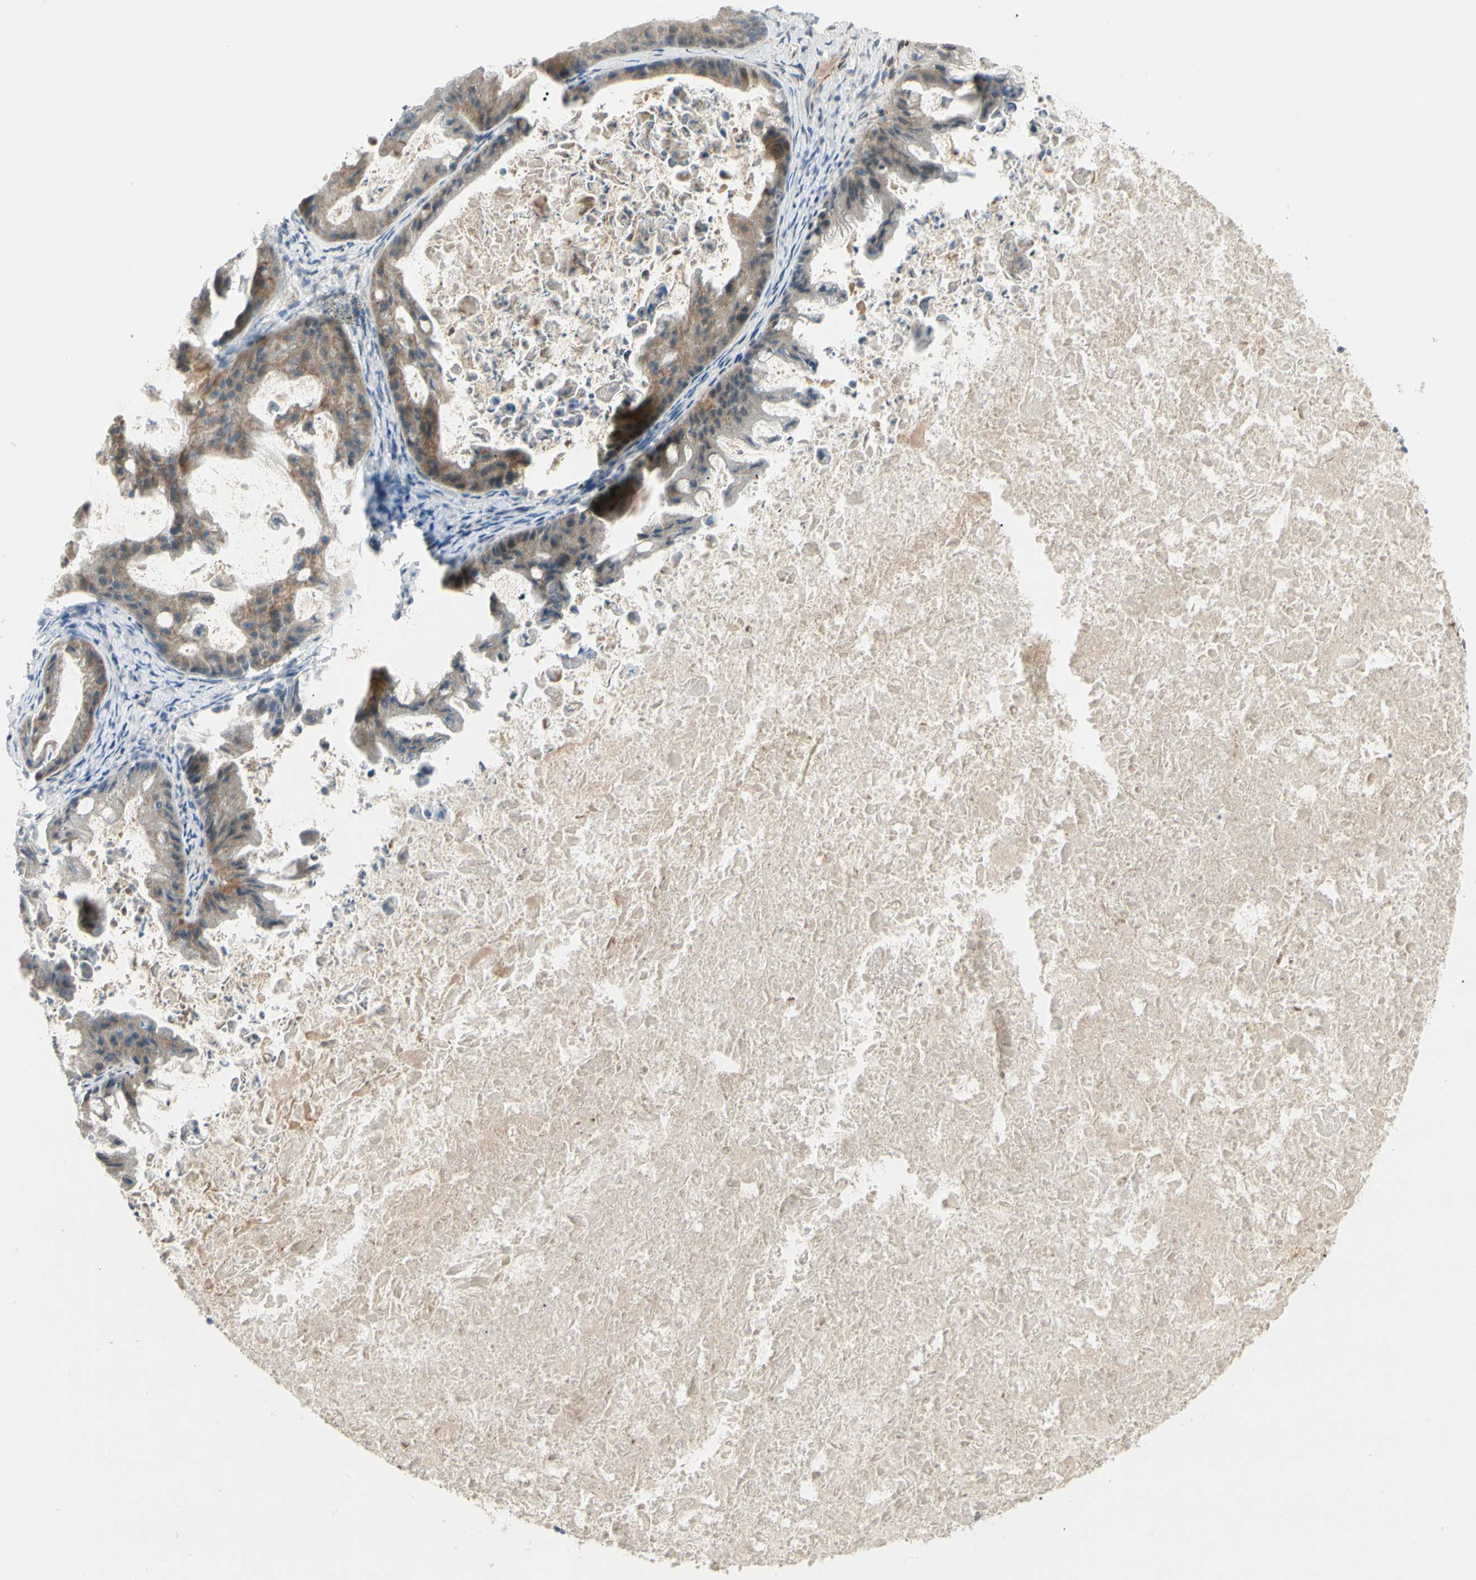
{"staining": {"intensity": "moderate", "quantity": ">75%", "location": "cytoplasmic/membranous"}, "tissue": "ovarian cancer", "cell_type": "Tumor cells", "image_type": "cancer", "snomed": [{"axis": "morphology", "description": "Cystadenocarcinoma, mucinous, NOS"}, {"axis": "topography", "description": "Ovary"}], "caption": "IHC image of human mucinous cystadenocarcinoma (ovarian) stained for a protein (brown), which displays medium levels of moderate cytoplasmic/membranous positivity in about >75% of tumor cells.", "gene": "F2R", "patient": {"sex": "female", "age": 37}}